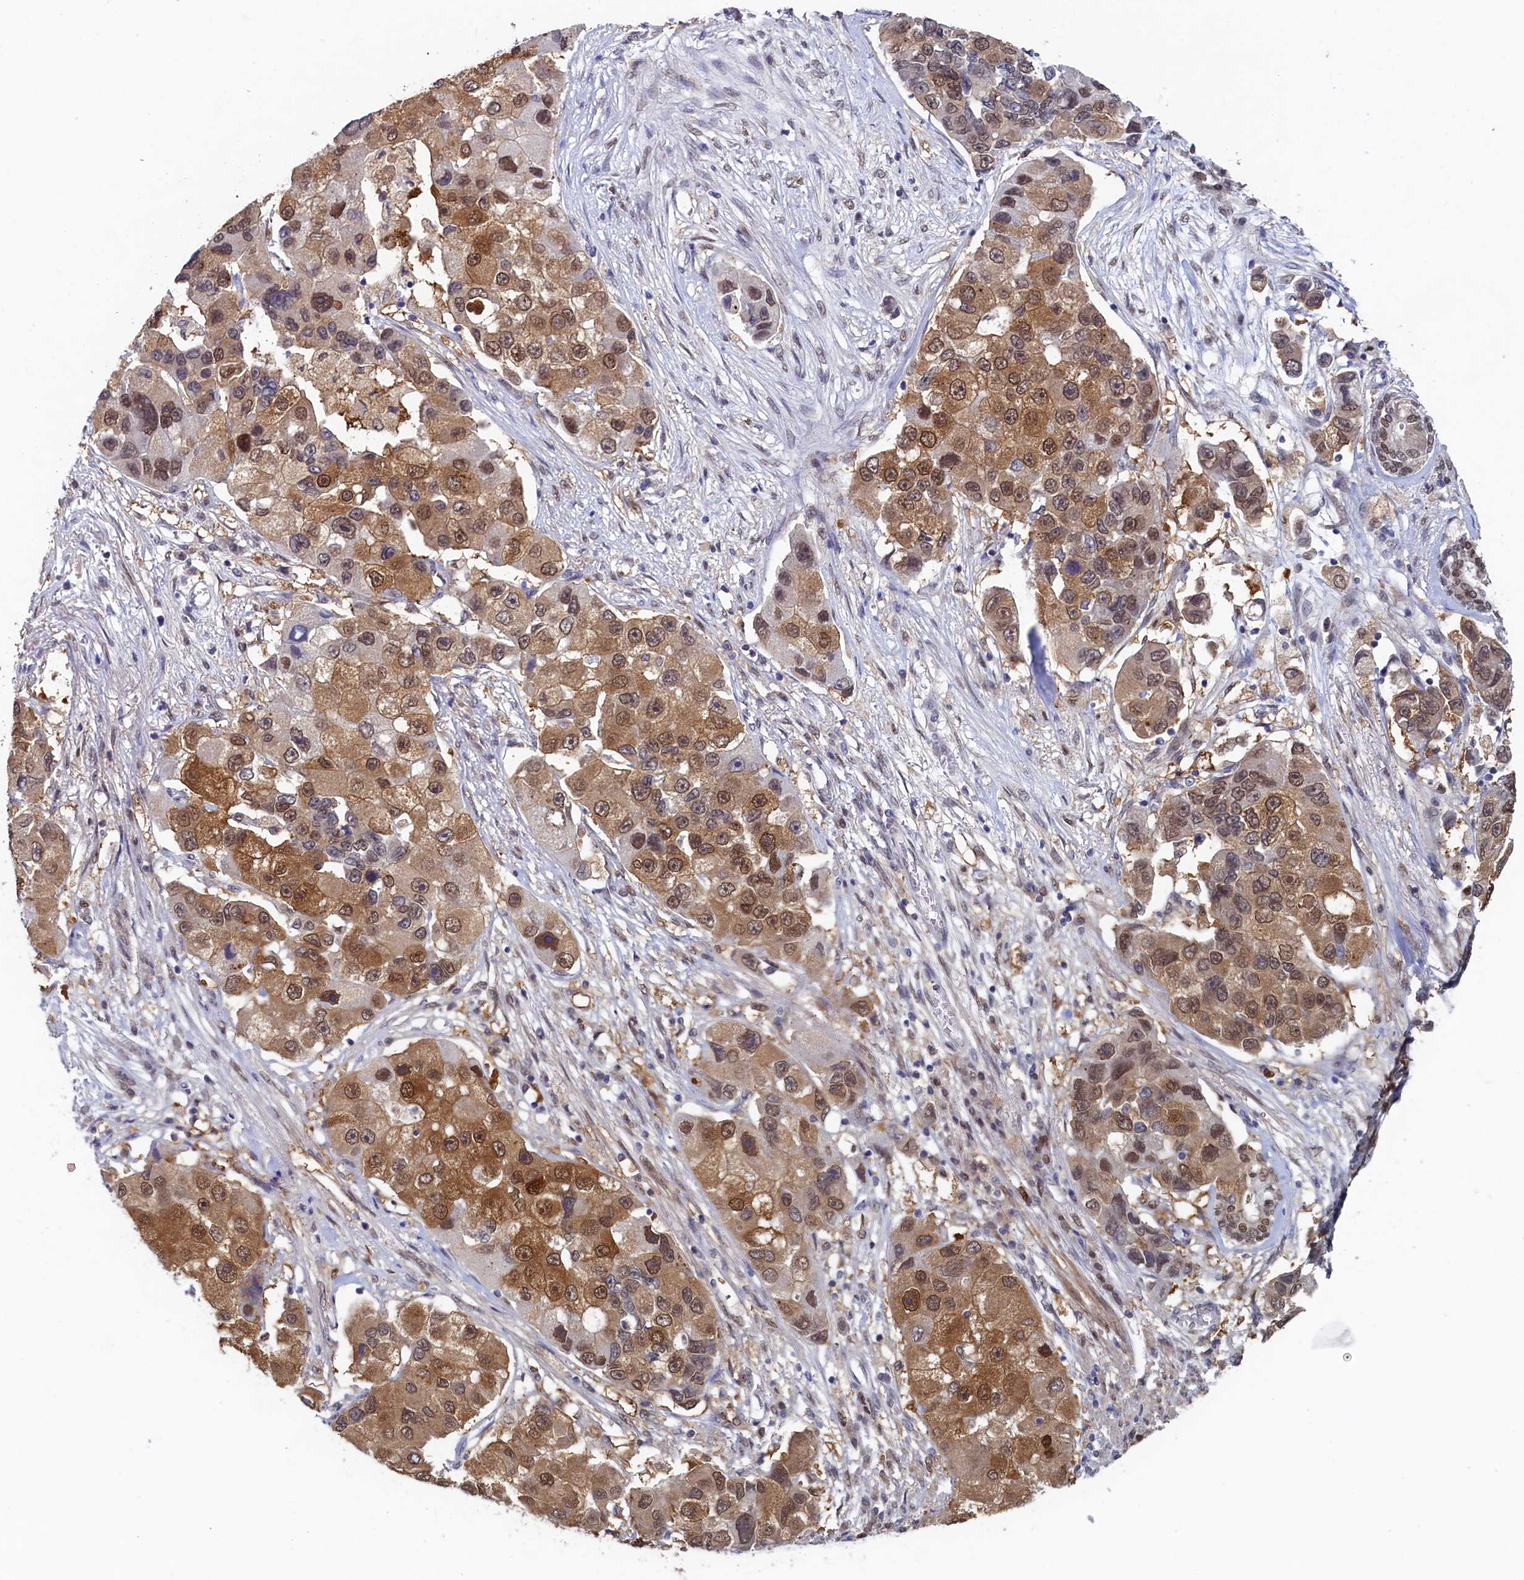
{"staining": {"intensity": "moderate", "quantity": ">75%", "location": "cytoplasmic/membranous,nuclear"}, "tissue": "lung cancer", "cell_type": "Tumor cells", "image_type": "cancer", "snomed": [{"axis": "morphology", "description": "Adenocarcinoma, NOS"}, {"axis": "topography", "description": "Lung"}], "caption": "Lung cancer (adenocarcinoma) stained for a protein reveals moderate cytoplasmic/membranous and nuclear positivity in tumor cells.", "gene": "AHCY", "patient": {"sex": "female", "age": 54}}